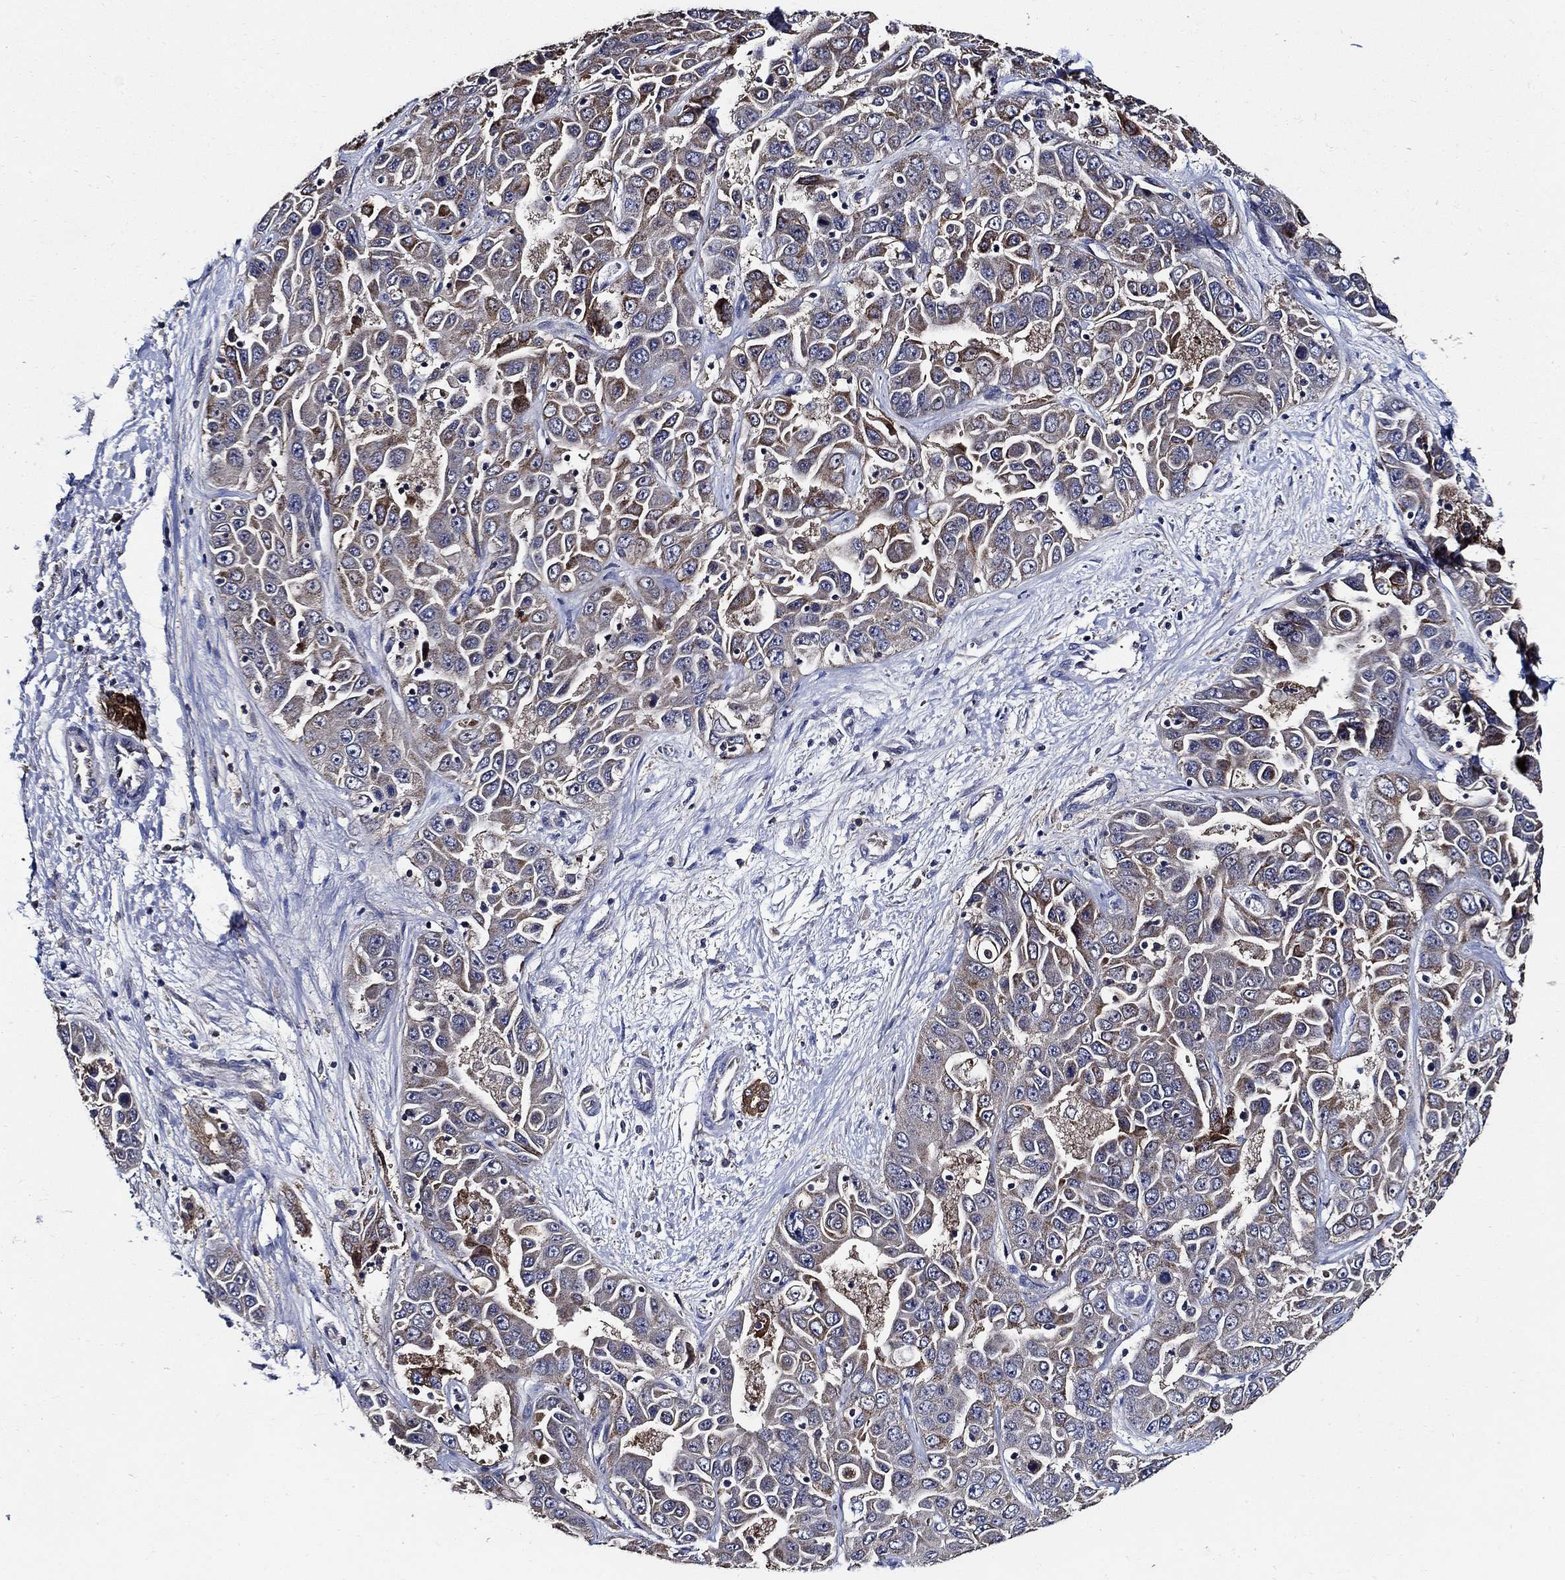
{"staining": {"intensity": "moderate", "quantity": "<25%", "location": "cytoplasmic/membranous"}, "tissue": "liver cancer", "cell_type": "Tumor cells", "image_type": "cancer", "snomed": [{"axis": "morphology", "description": "Cholangiocarcinoma"}, {"axis": "topography", "description": "Liver"}], "caption": "Liver cancer (cholangiocarcinoma) tissue demonstrates moderate cytoplasmic/membranous positivity in about <25% of tumor cells, visualized by immunohistochemistry. Immunohistochemistry stains the protein in brown and the nuclei are stained blue.", "gene": "WDR53", "patient": {"sex": "female", "age": 52}}